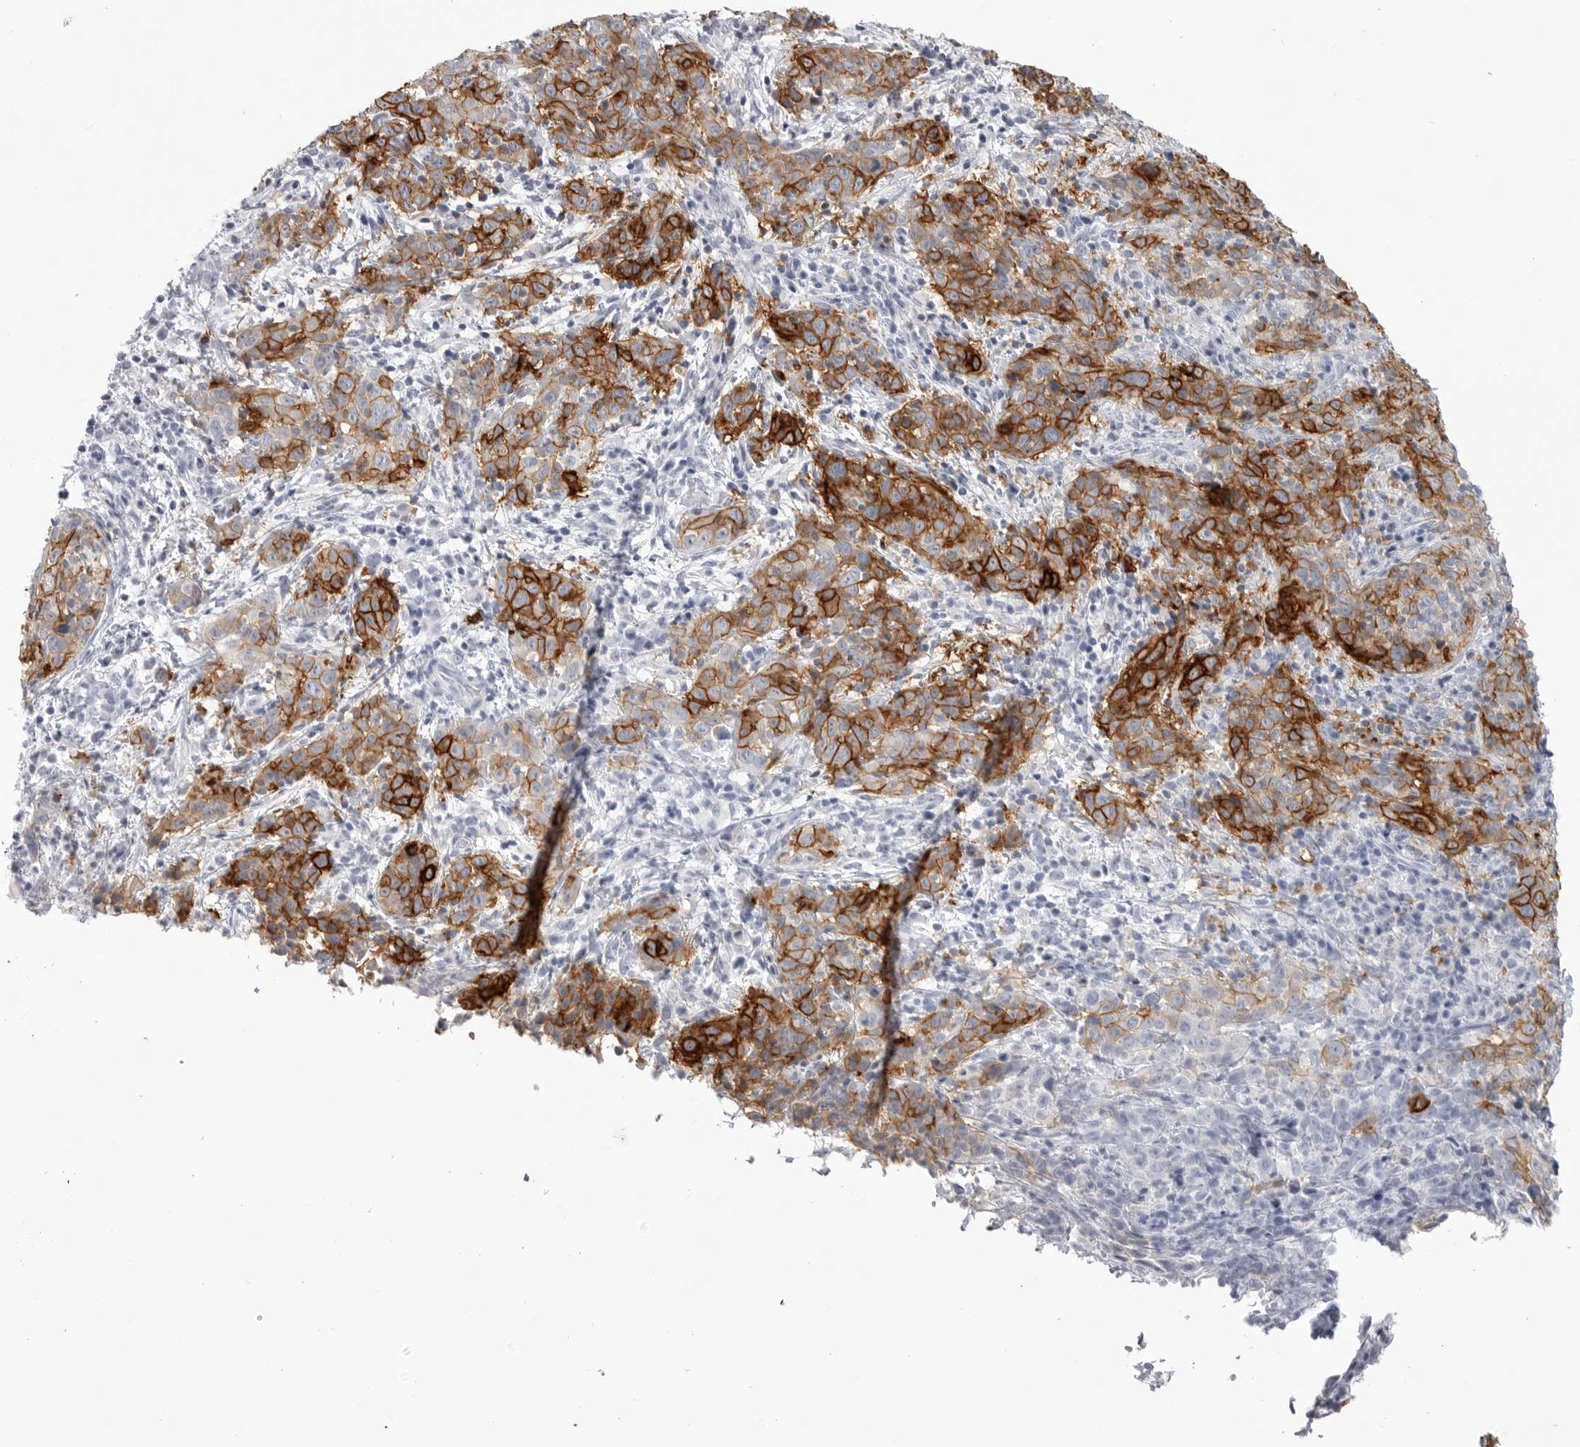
{"staining": {"intensity": "strong", "quantity": ">75%", "location": "cytoplasmic/membranous"}, "tissue": "cervical cancer", "cell_type": "Tumor cells", "image_type": "cancer", "snomed": [{"axis": "morphology", "description": "Squamous cell carcinoma, NOS"}, {"axis": "topography", "description": "Cervix"}], "caption": "Immunohistochemistry (IHC) photomicrograph of neoplastic tissue: cervical squamous cell carcinoma stained using immunohistochemistry exhibits high levels of strong protein expression localized specifically in the cytoplasmic/membranous of tumor cells, appearing as a cytoplasmic/membranous brown color.", "gene": "LY6D", "patient": {"sex": "female", "age": 46}}